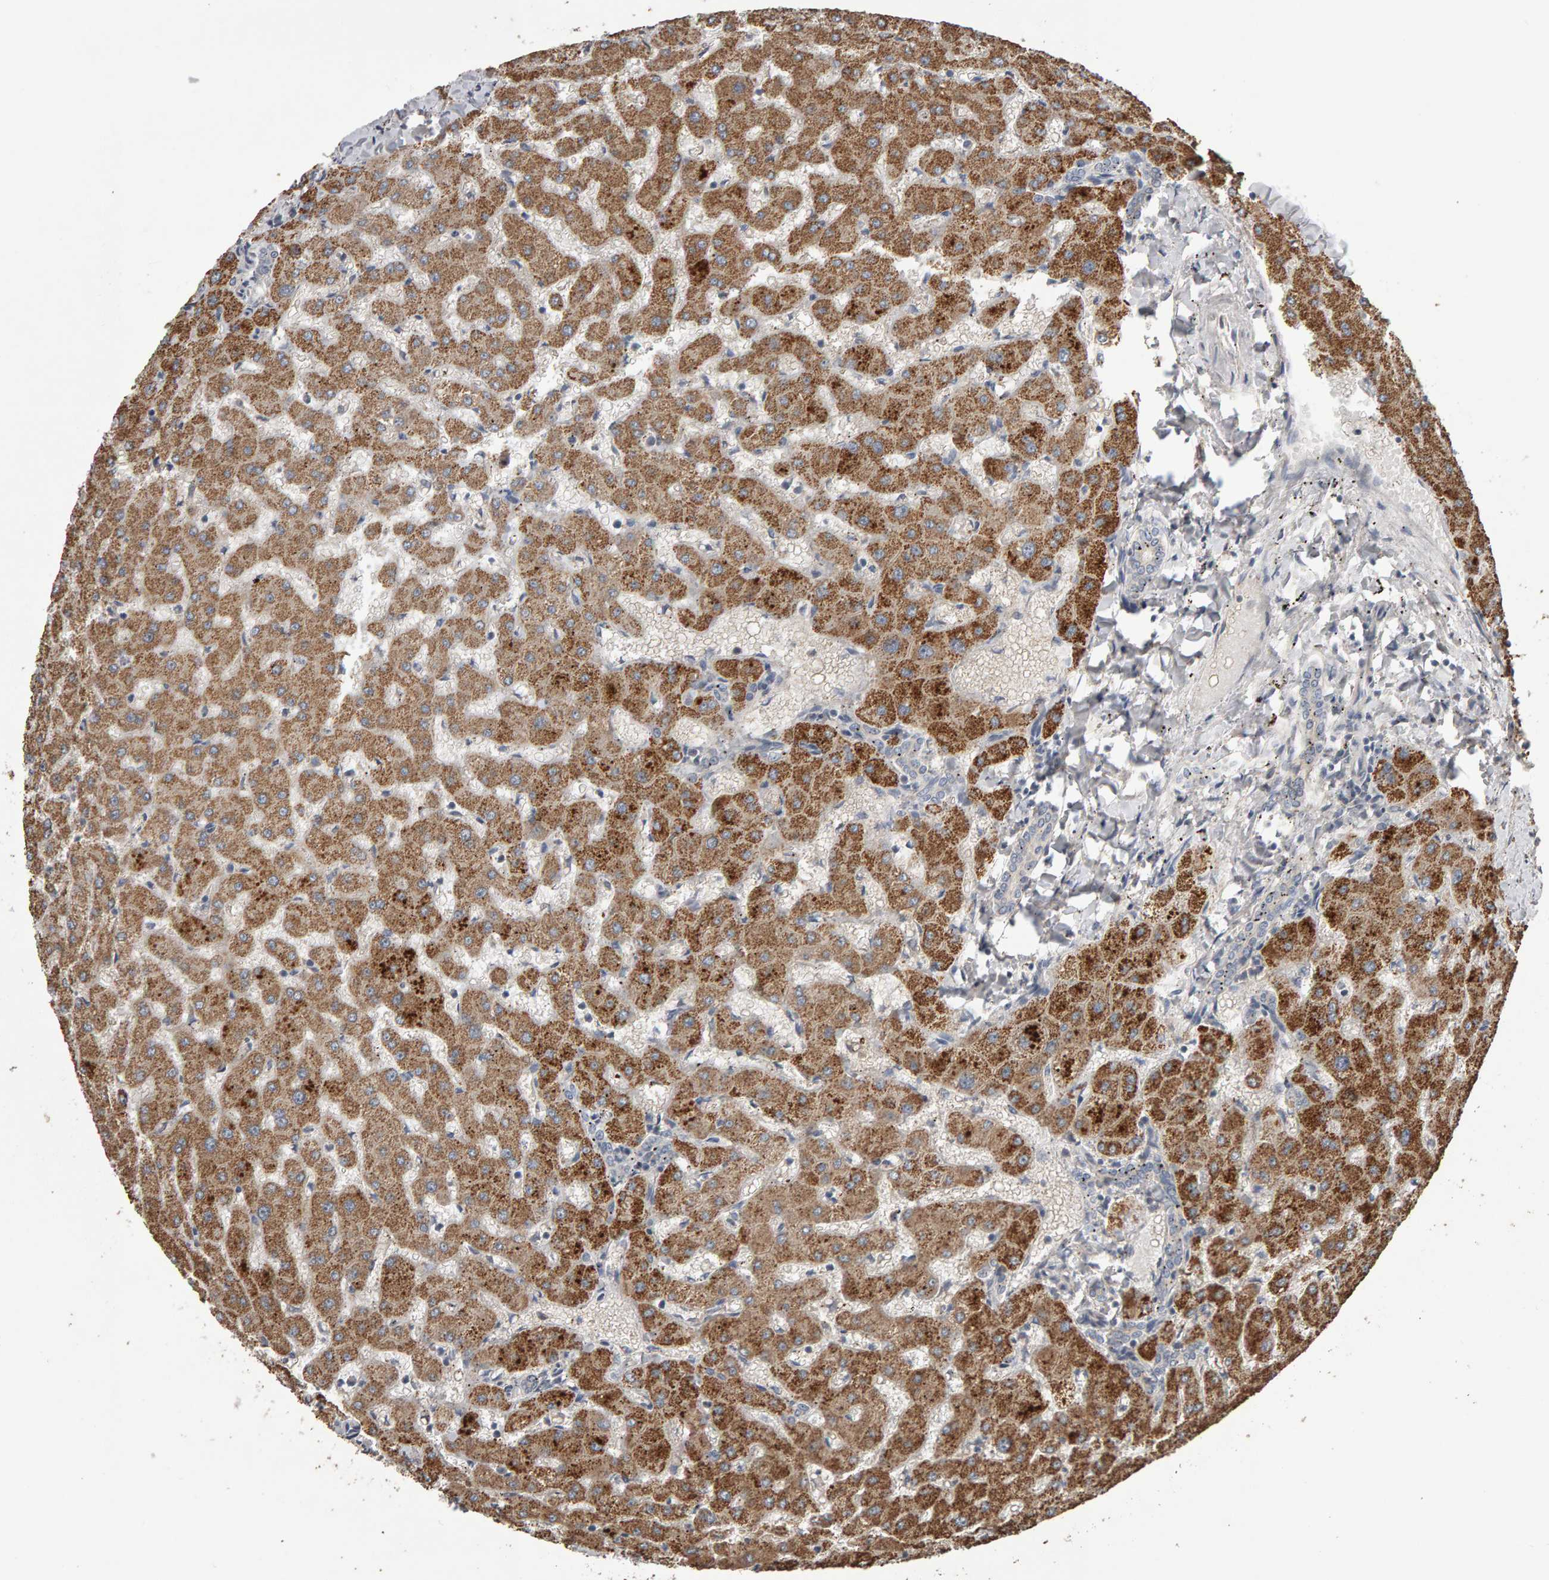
{"staining": {"intensity": "negative", "quantity": "none", "location": "none"}, "tissue": "liver", "cell_type": "Cholangiocytes", "image_type": "normal", "snomed": [{"axis": "morphology", "description": "Normal tissue, NOS"}, {"axis": "topography", "description": "Liver"}], "caption": "The micrograph displays no staining of cholangiocytes in normal liver.", "gene": "COASY", "patient": {"sex": "female", "age": 63}}